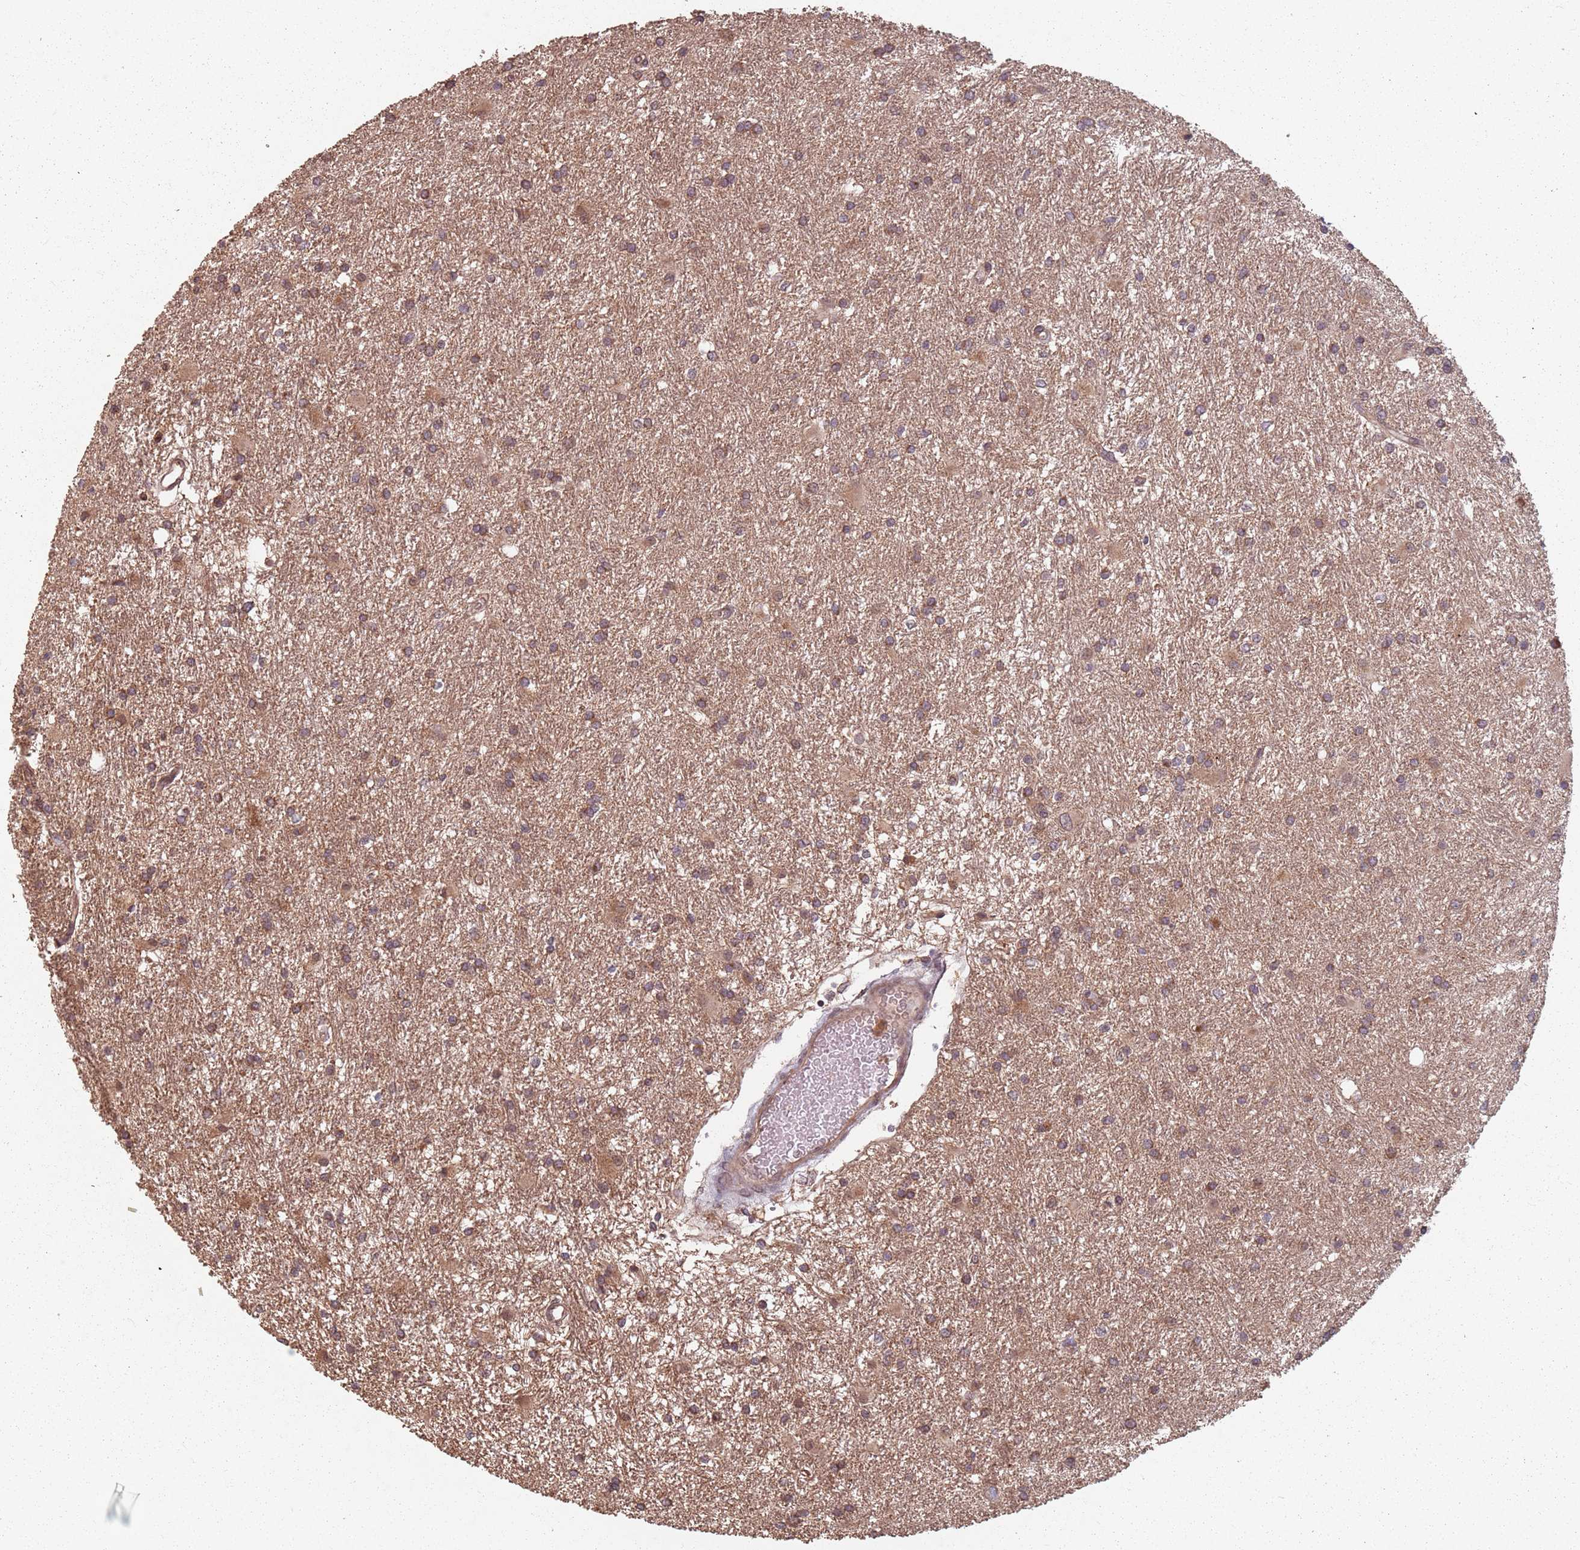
{"staining": {"intensity": "moderate", "quantity": ">75%", "location": "cytoplasmic/membranous"}, "tissue": "glioma", "cell_type": "Tumor cells", "image_type": "cancer", "snomed": [{"axis": "morphology", "description": "Glioma, malignant, High grade"}, {"axis": "topography", "description": "Brain"}], "caption": "Protein staining of glioma tissue displays moderate cytoplasmic/membranous positivity in approximately >75% of tumor cells. (DAB (3,3'-diaminobenzidine) IHC with brightfield microscopy, high magnification).", "gene": "C3orf14", "patient": {"sex": "female", "age": 50}}